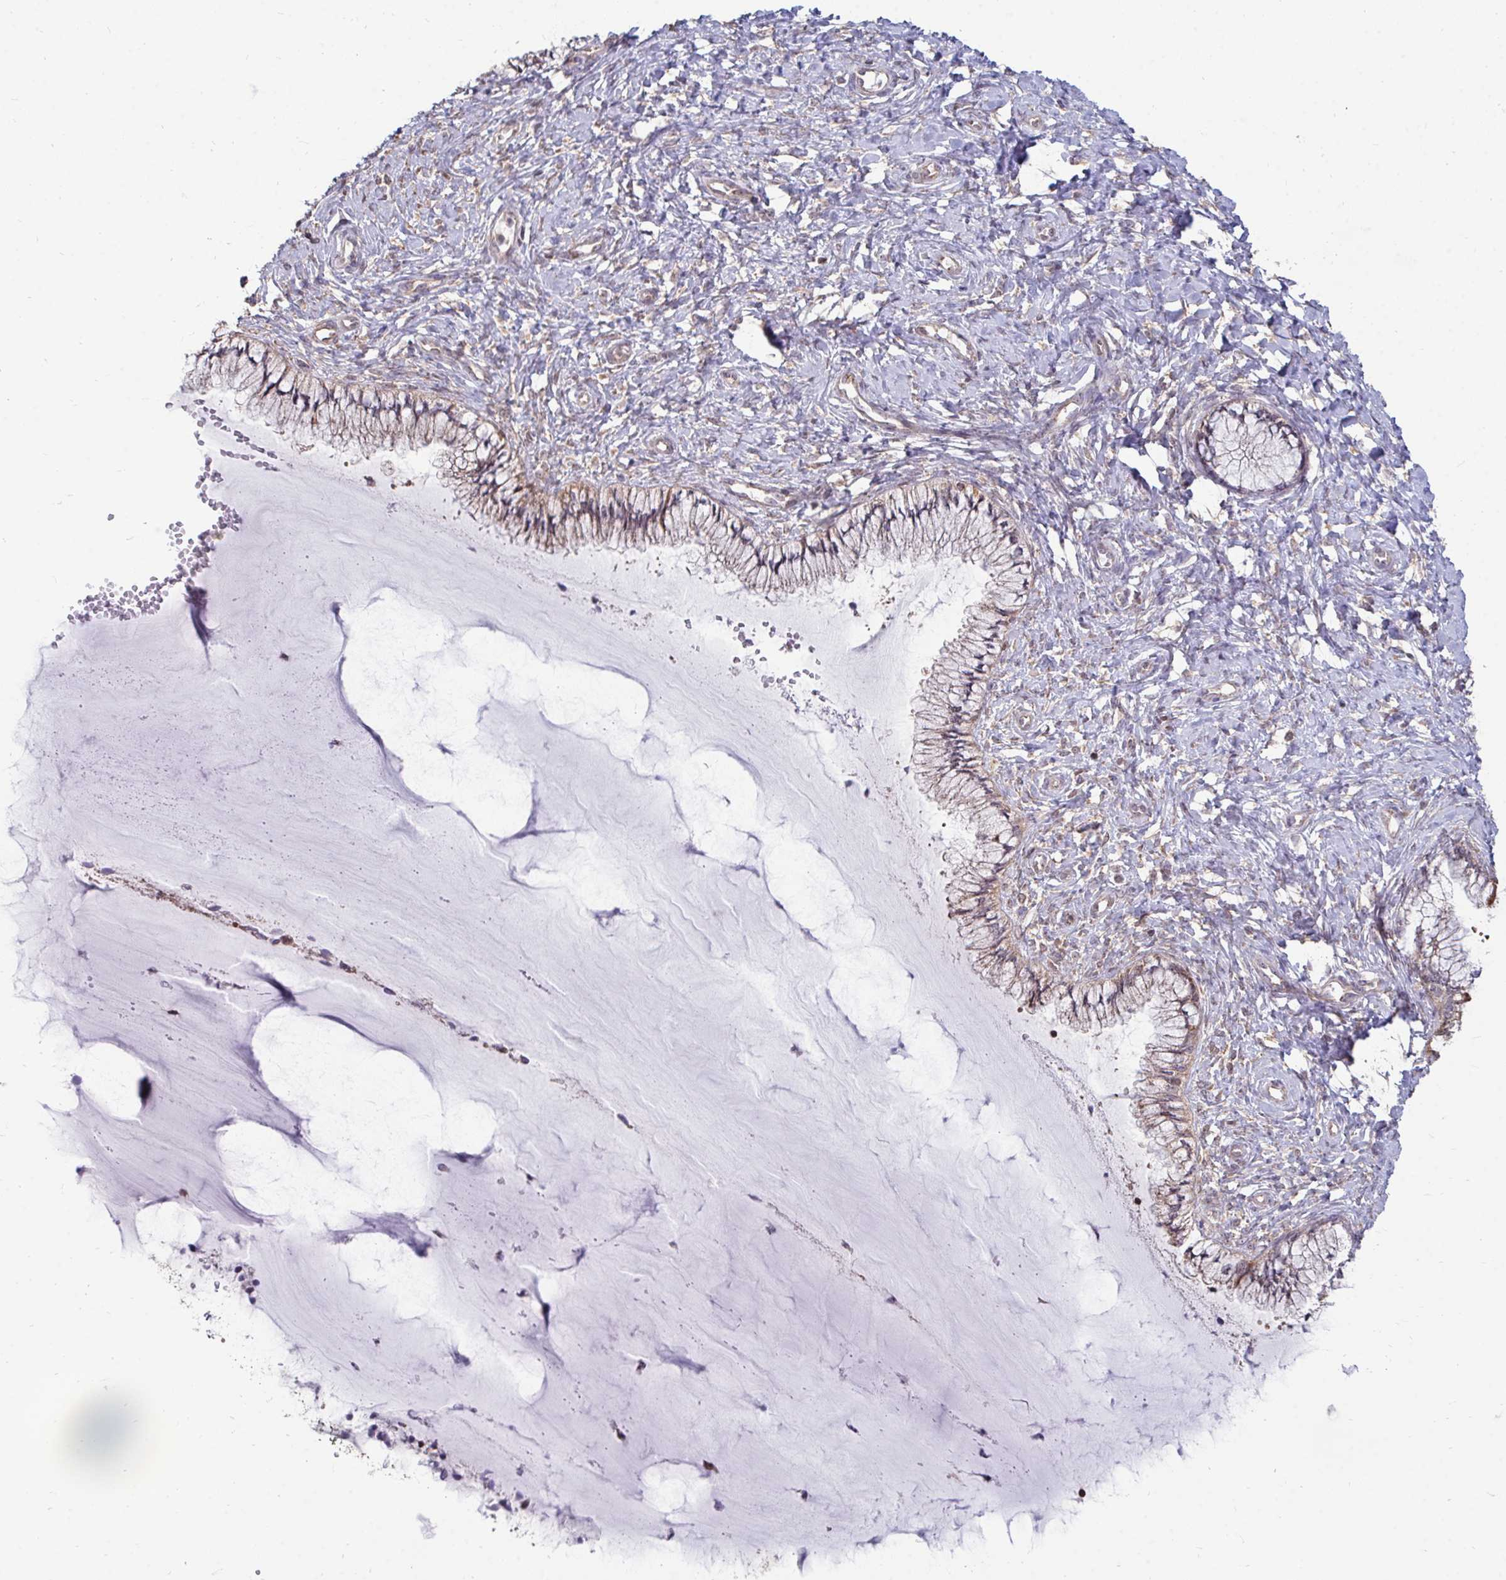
{"staining": {"intensity": "weak", "quantity": "25%-75%", "location": "cytoplasmic/membranous"}, "tissue": "cervix", "cell_type": "Glandular cells", "image_type": "normal", "snomed": [{"axis": "morphology", "description": "Normal tissue, NOS"}, {"axis": "topography", "description": "Cervix"}], "caption": "Immunohistochemical staining of benign human cervix exhibits low levels of weak cytoplasmic/membranous expression in approximately 25%-75% of glandular cells.", "gene": "DNAJA2", "patient": {"sex": "female", "age": 37}}